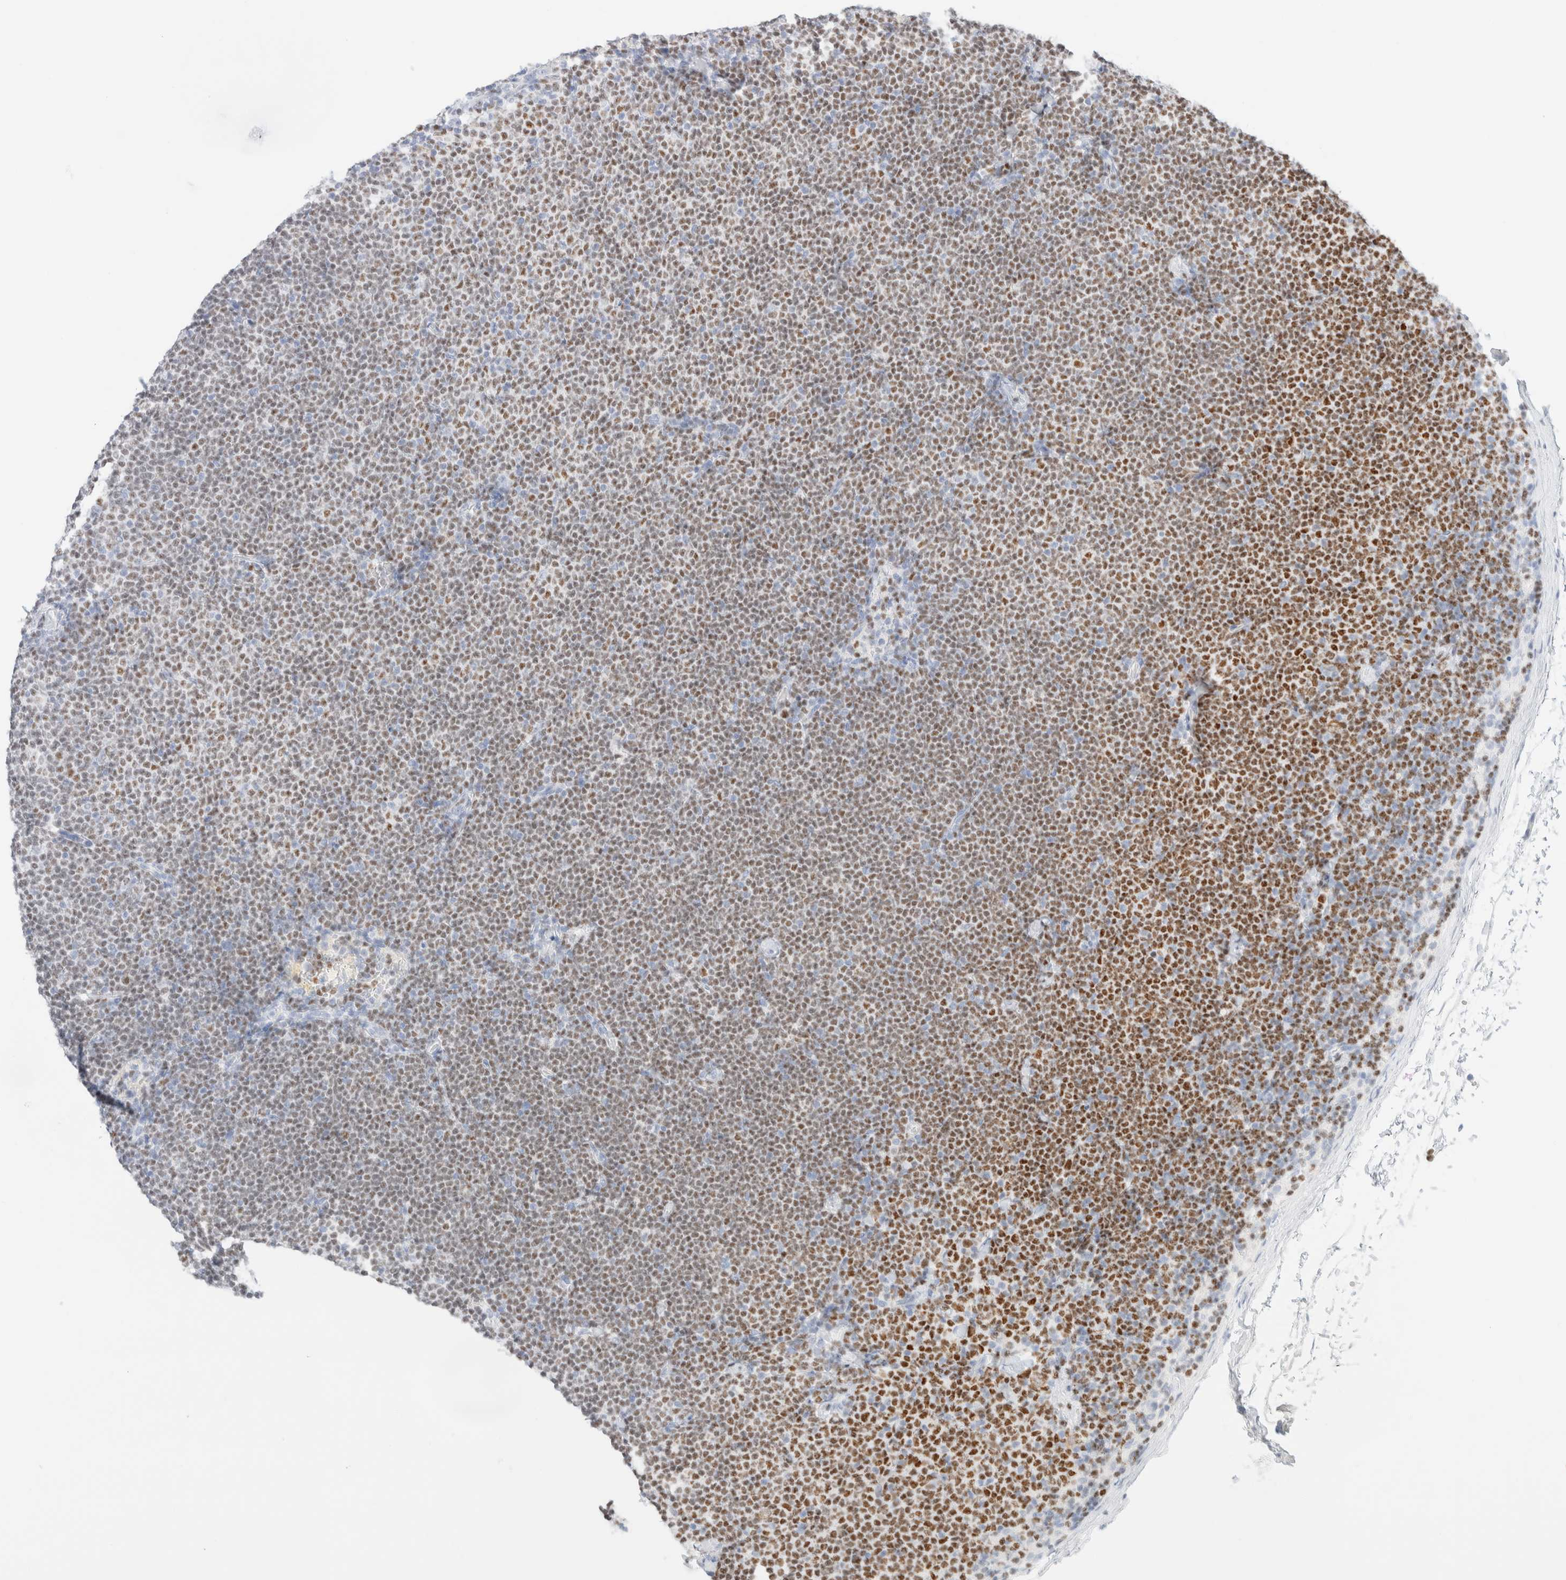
{"staining": {"intensity": "strong", "quantity": "25%-75%", "location": "nuclear"}, "tissue": "lymphoma", "cell_type": "Tumor cells", "image_type": "cancer", "snomed": [{"axis": "morphology", "description": "Malignant lymphoma, non-Hodgkin's type, Low grade"}, {"axis": "topography", "description": "Lymph node"}], "caption": "Lymphoma was stained to show a protein in brown. There is high levels of strong nuclear positivity in about 25%-75% of tumor cells.", "gene": "IKZF3", "patient": {"sex": "female", "age": 53}}